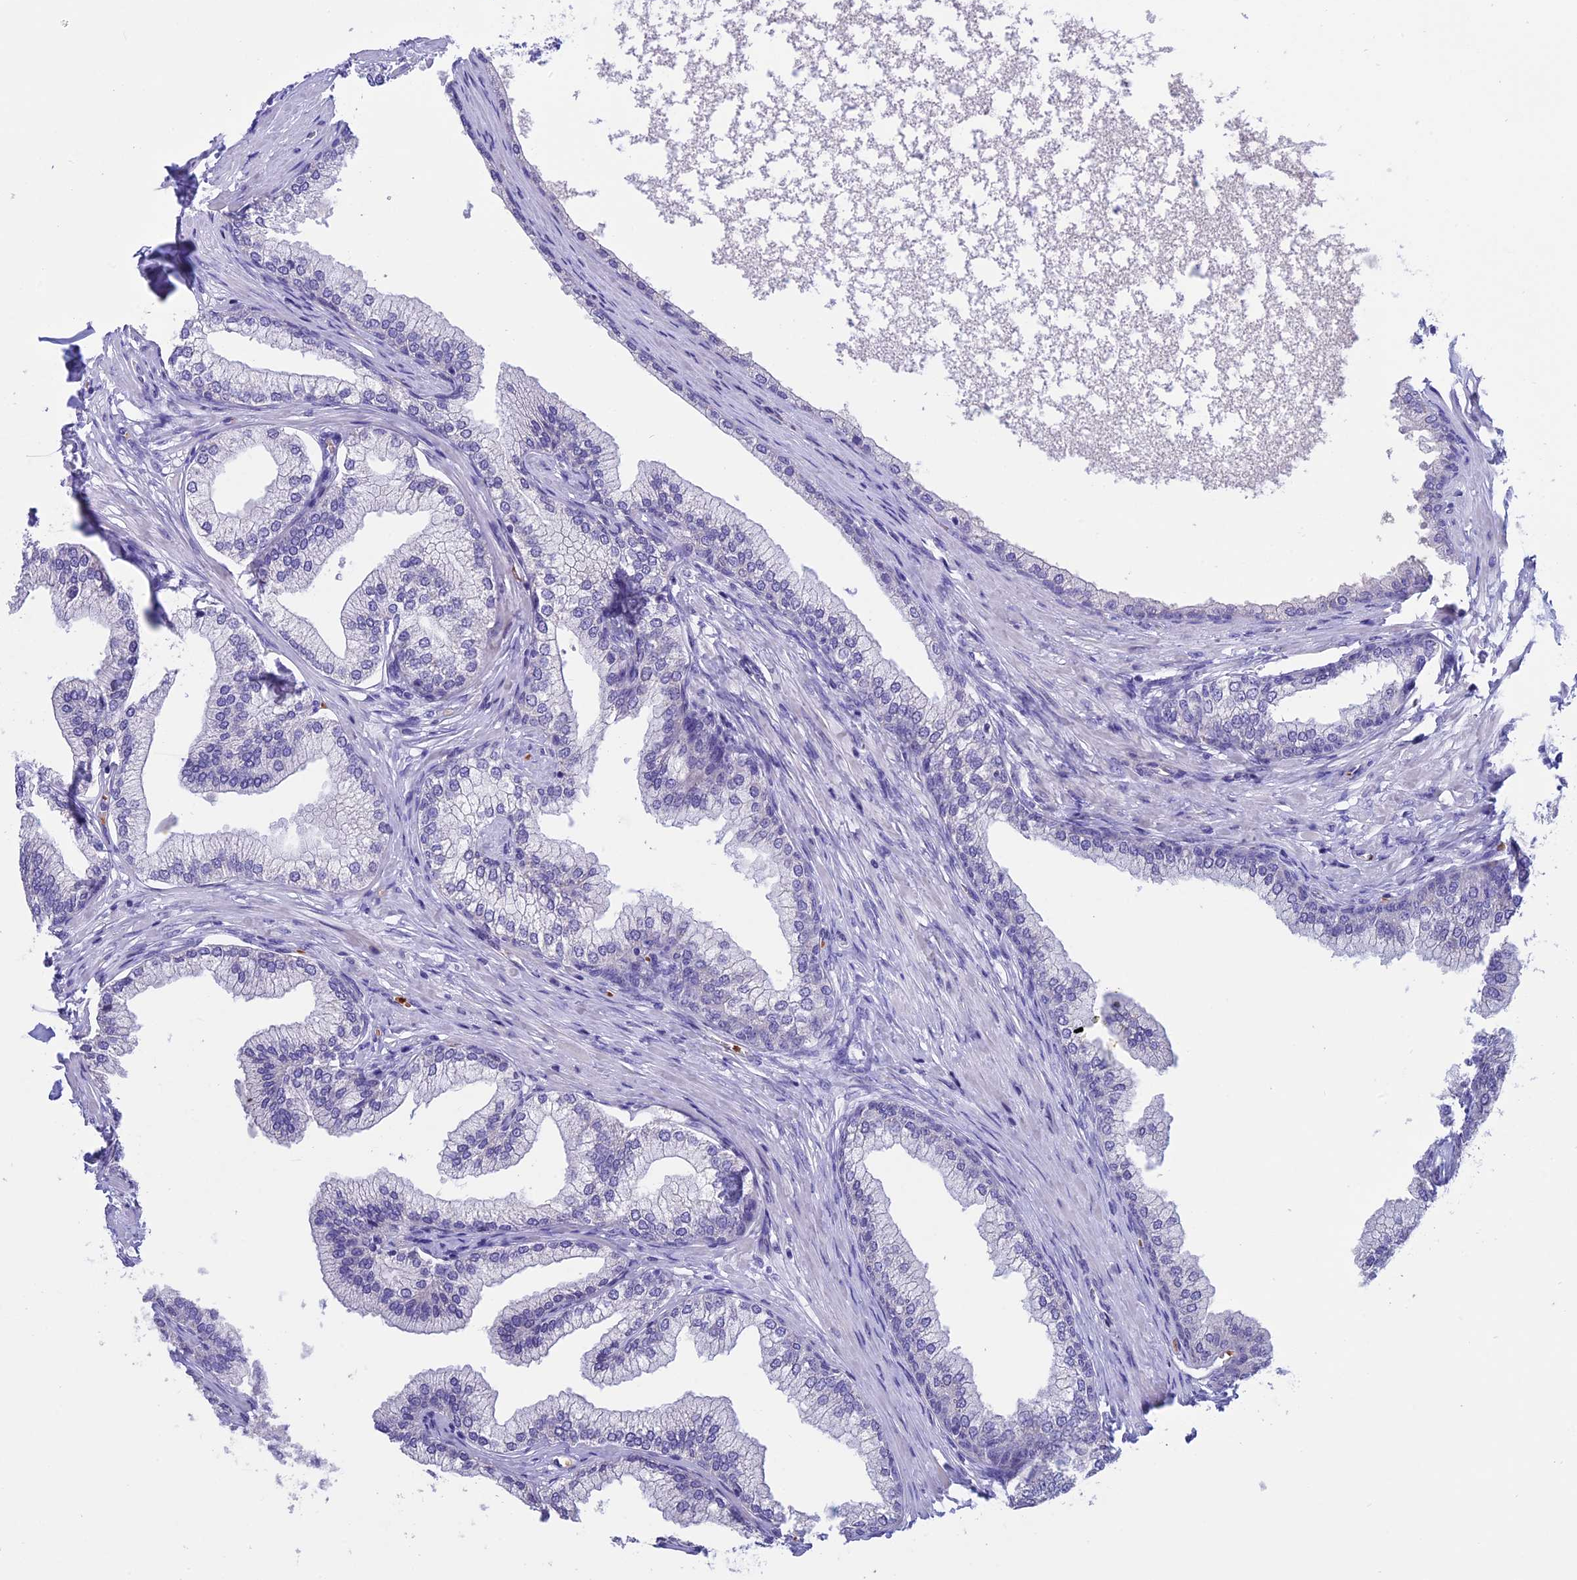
{"staining": {"intensity": "negative", "quantity": "none", "location": "none"}, "tissue": "prostate", "cell_type": "Glandular cells", "image_type": "normal", "snomed": [{"axis": "morphology", "description": "Normal tissue, NOS"}, {"axis": "morphology", "description": "Urothelial carcinoma, Low grade"}, {"axis": "topography", "description": "Urinary bladder"}, {"axis": "topography", "description": "Prostate"}], "caption": "DAB immunohistochemical staining of benign prostate exhibits no significant expression in glandular cells.", "gene": "KNOP1", "patient": {"sex": "male", "age": 60}}